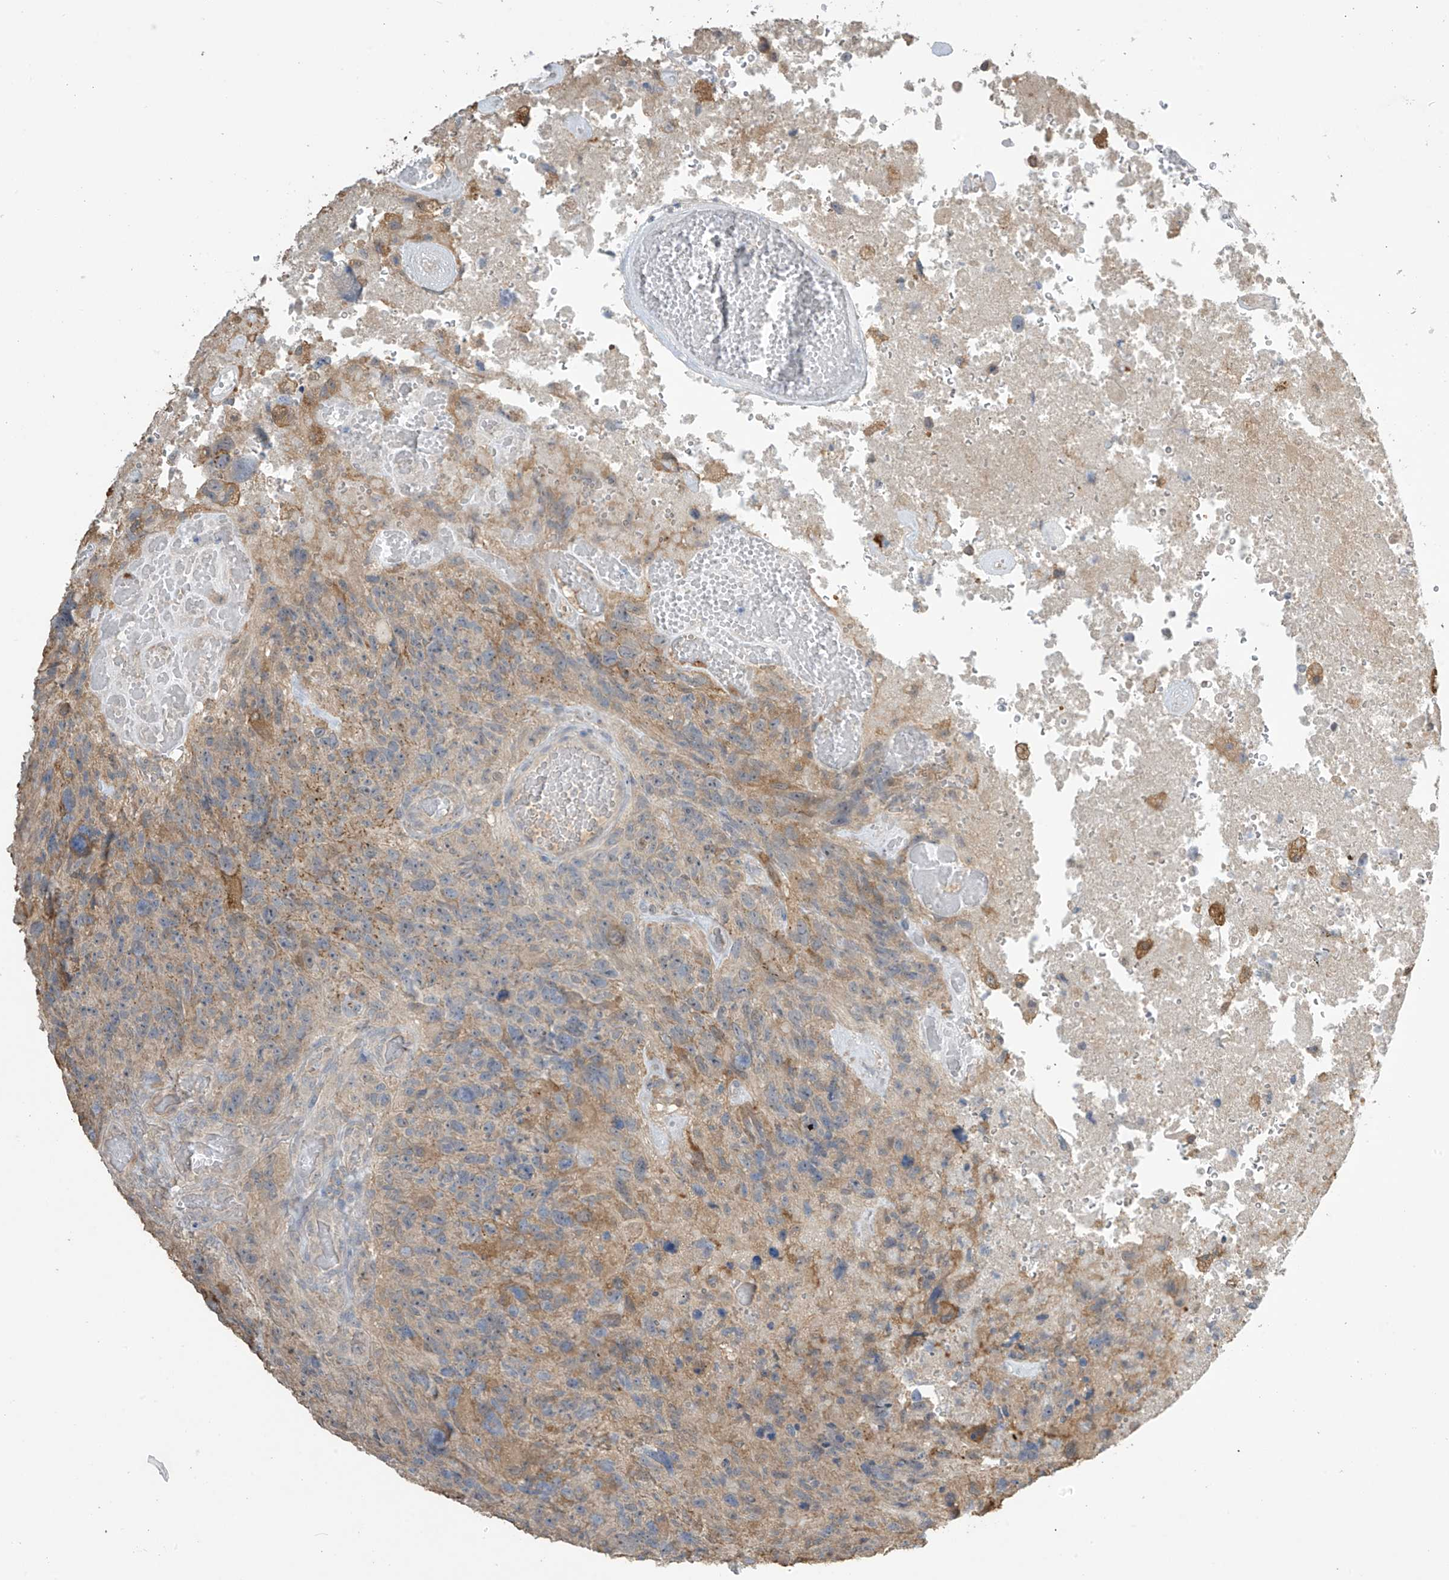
{"staining": {"intensity": "negative", "quantity": "none", "location": "none"}, "tissue": "glioma", "cell_type": "Tumor cells", "image_type": "cancer", "snomed": [{"axis": "morphology", "description": "Glioma, malignant, High grade"}, {"axis": "topography", "description": "Brain"}], "caption": "The micrograph demonstrates no significant expression in tumor cells of glioma.", "gene": "SLFN14", "patient": {"sex": "male", "age": 69}}